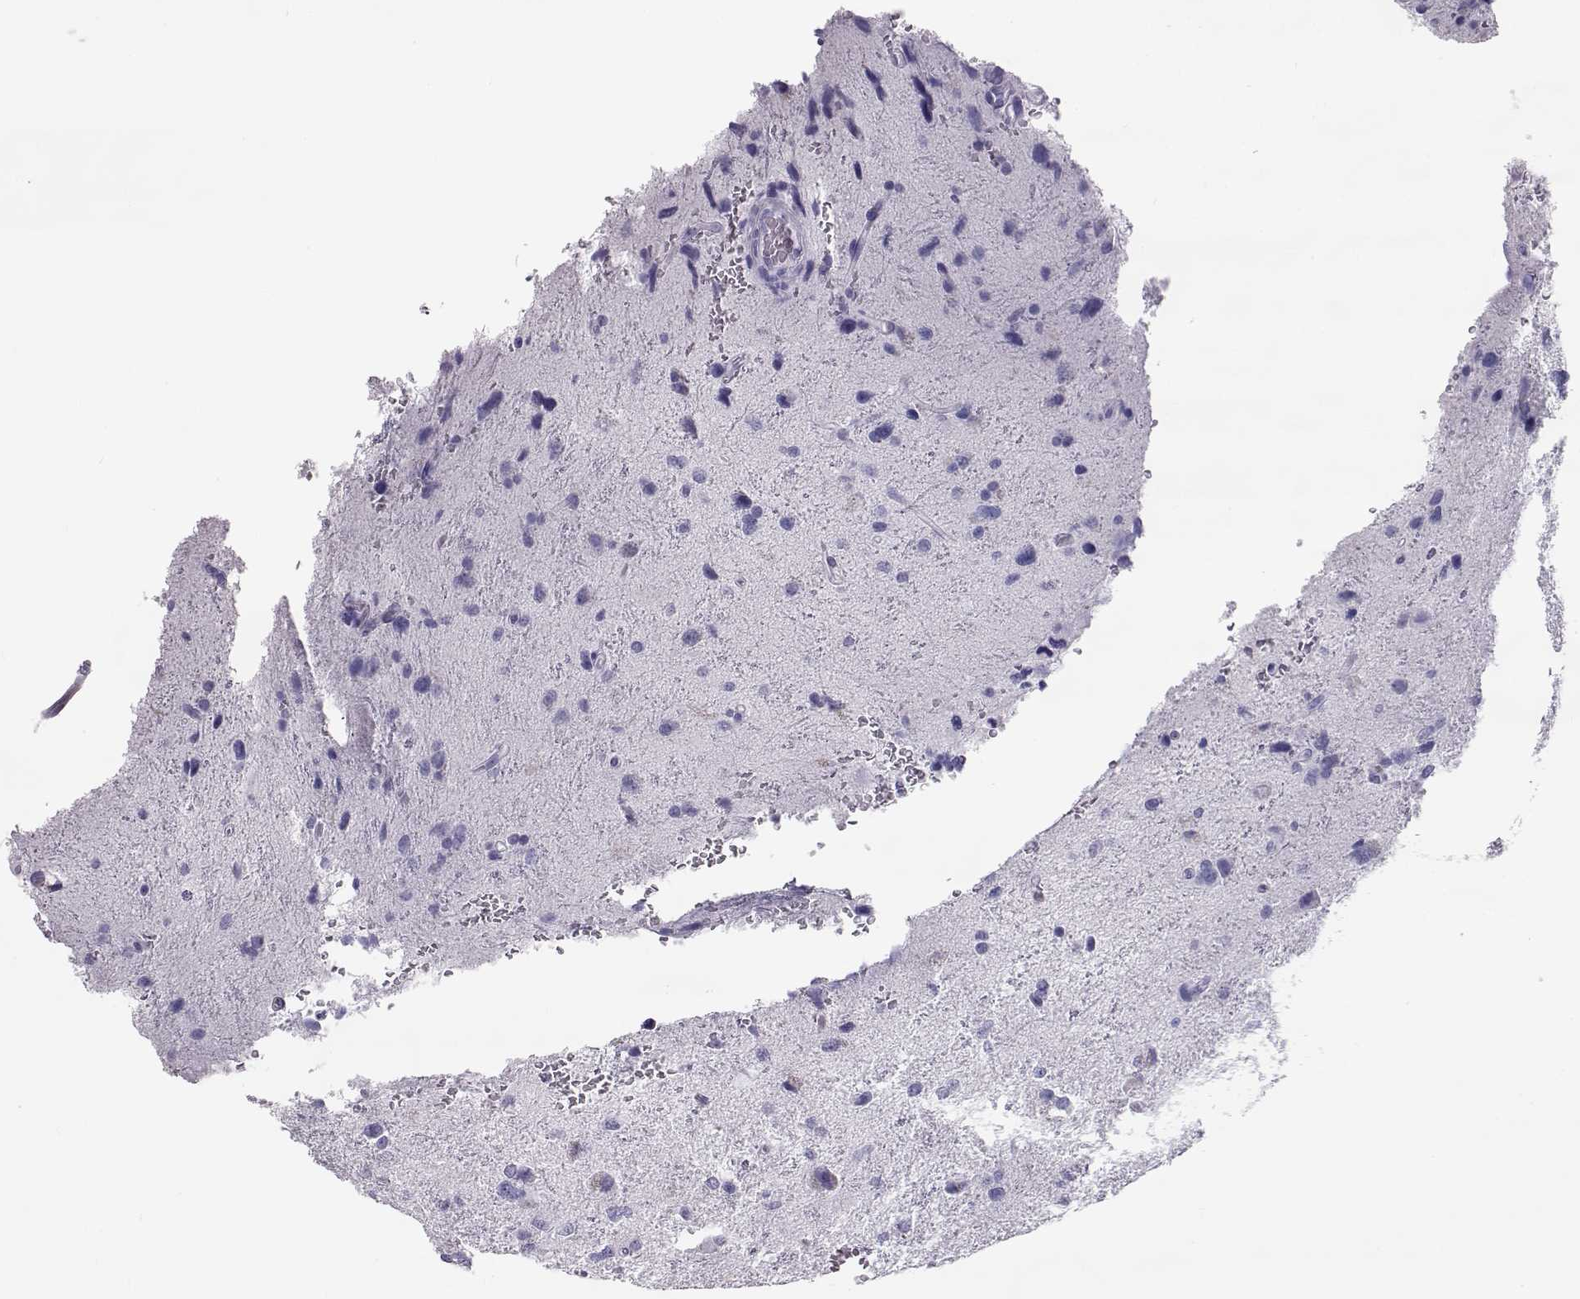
{"staining": {"intensity": "negative", "quantity": "none", "location": "none"}, "tissue": "glioma", "cell_type": "Tumor cells", "image_type": "cancer", "snomed": [{"axis": "morphology", "description": "Glioma, malignant, NOS"}, {"axis": "morphology", "description": "Glioma, malignant, High grade"}, {"axis": "topography", "description": "Brain"}], "caption": "Tumor cells show no significant expression in glioma. (DAB IHC with hematoxylin counter stain).", "gene": "RD3", "patient": {"sex": "female", "age": 71}}